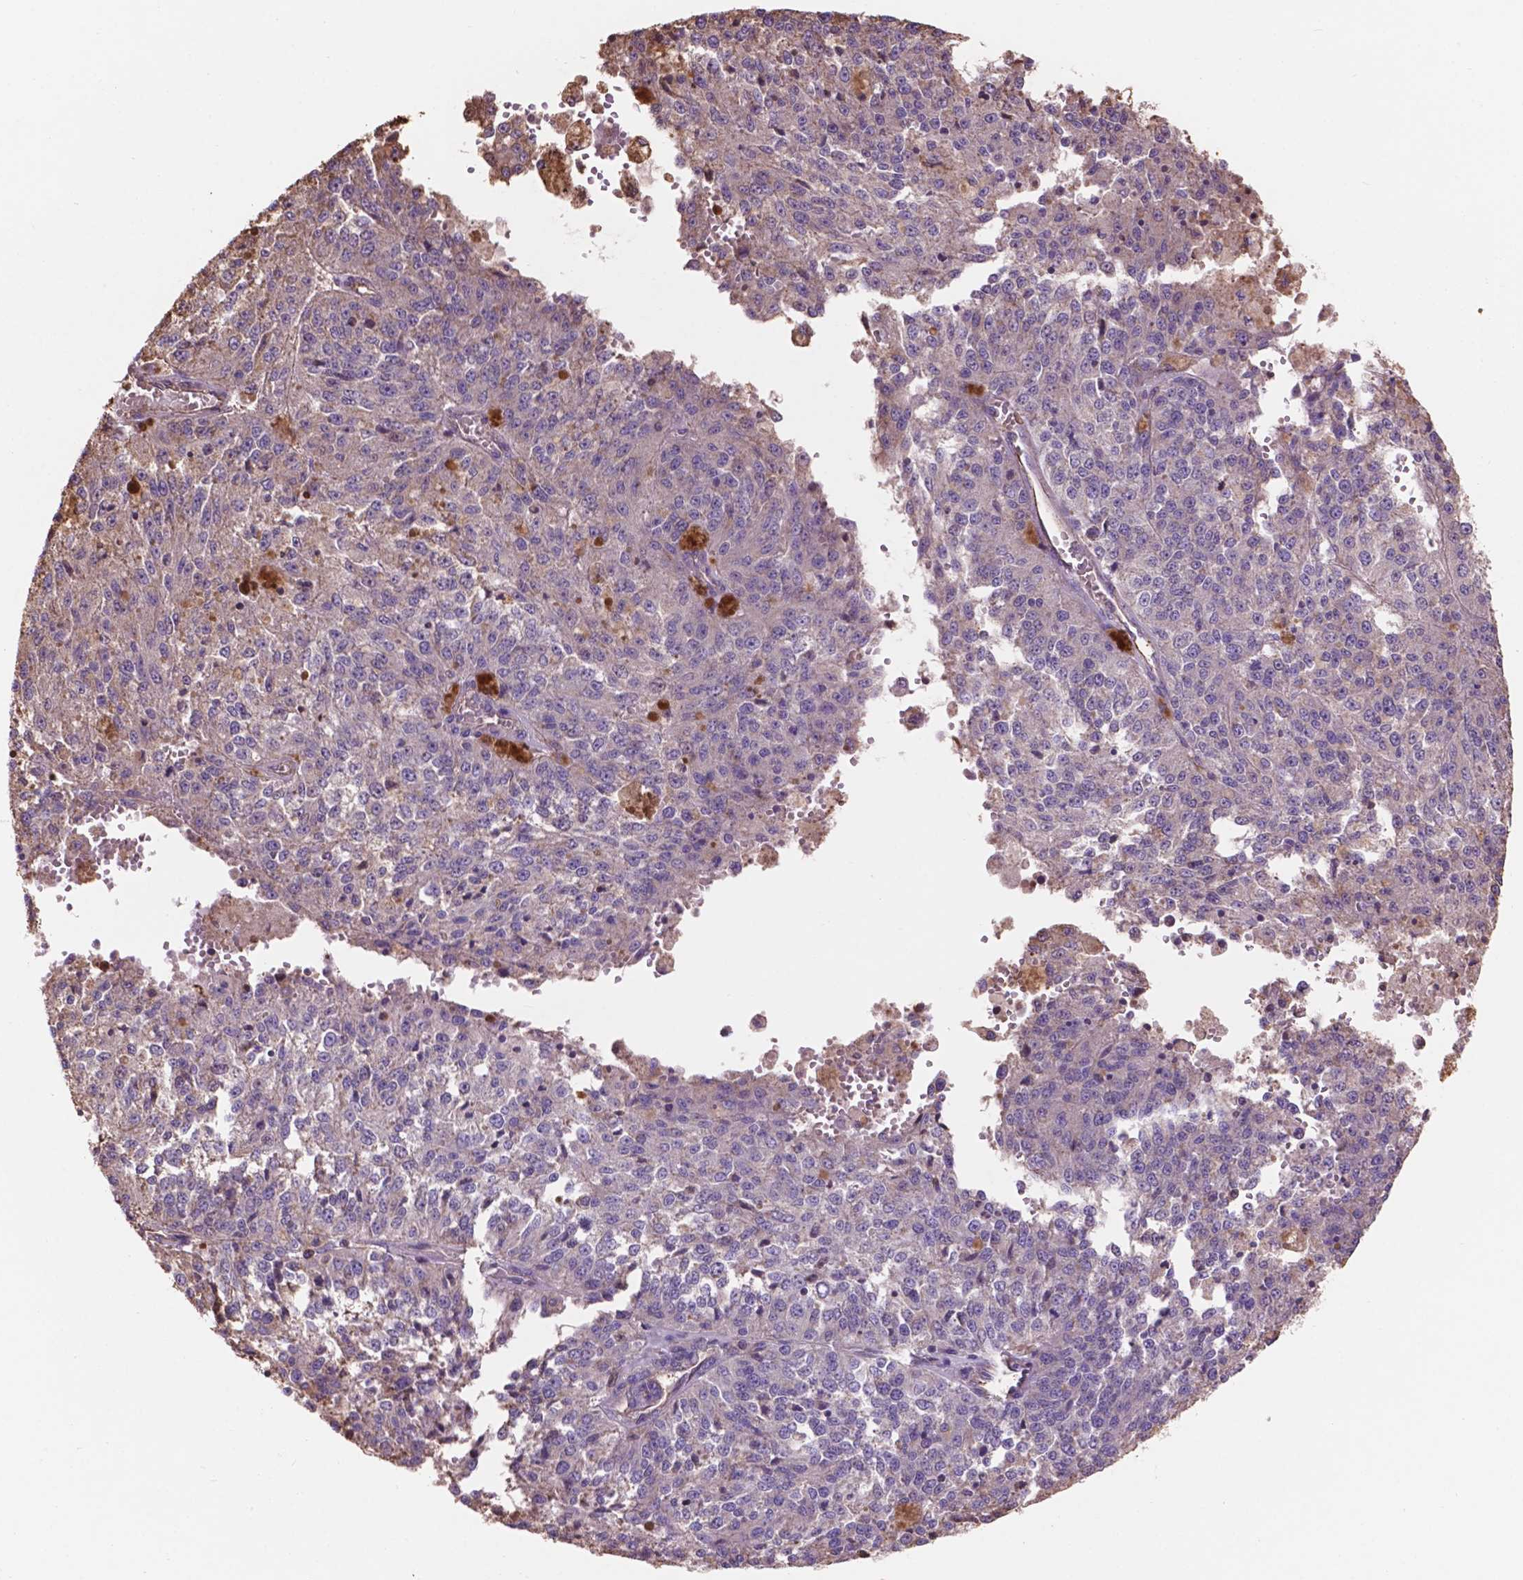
{"staining": {"intensity": "negative", "quantity": "none", "location": "none"}, "tissue": "melanoma", "cell_type": "Tumor cells", "image_type": "cancer", "snomed": [{"axis": "morphology", "description": "Malignant melanoma, Metastatic site"}, {"axis": "topography", "description": "Lymph node"}], "caption": "Human melanoma stained for a protein using IHC displays no staining in tumor cells.", "gene": "NIPA2", "patient": {"sex": "female", "age": 64}}